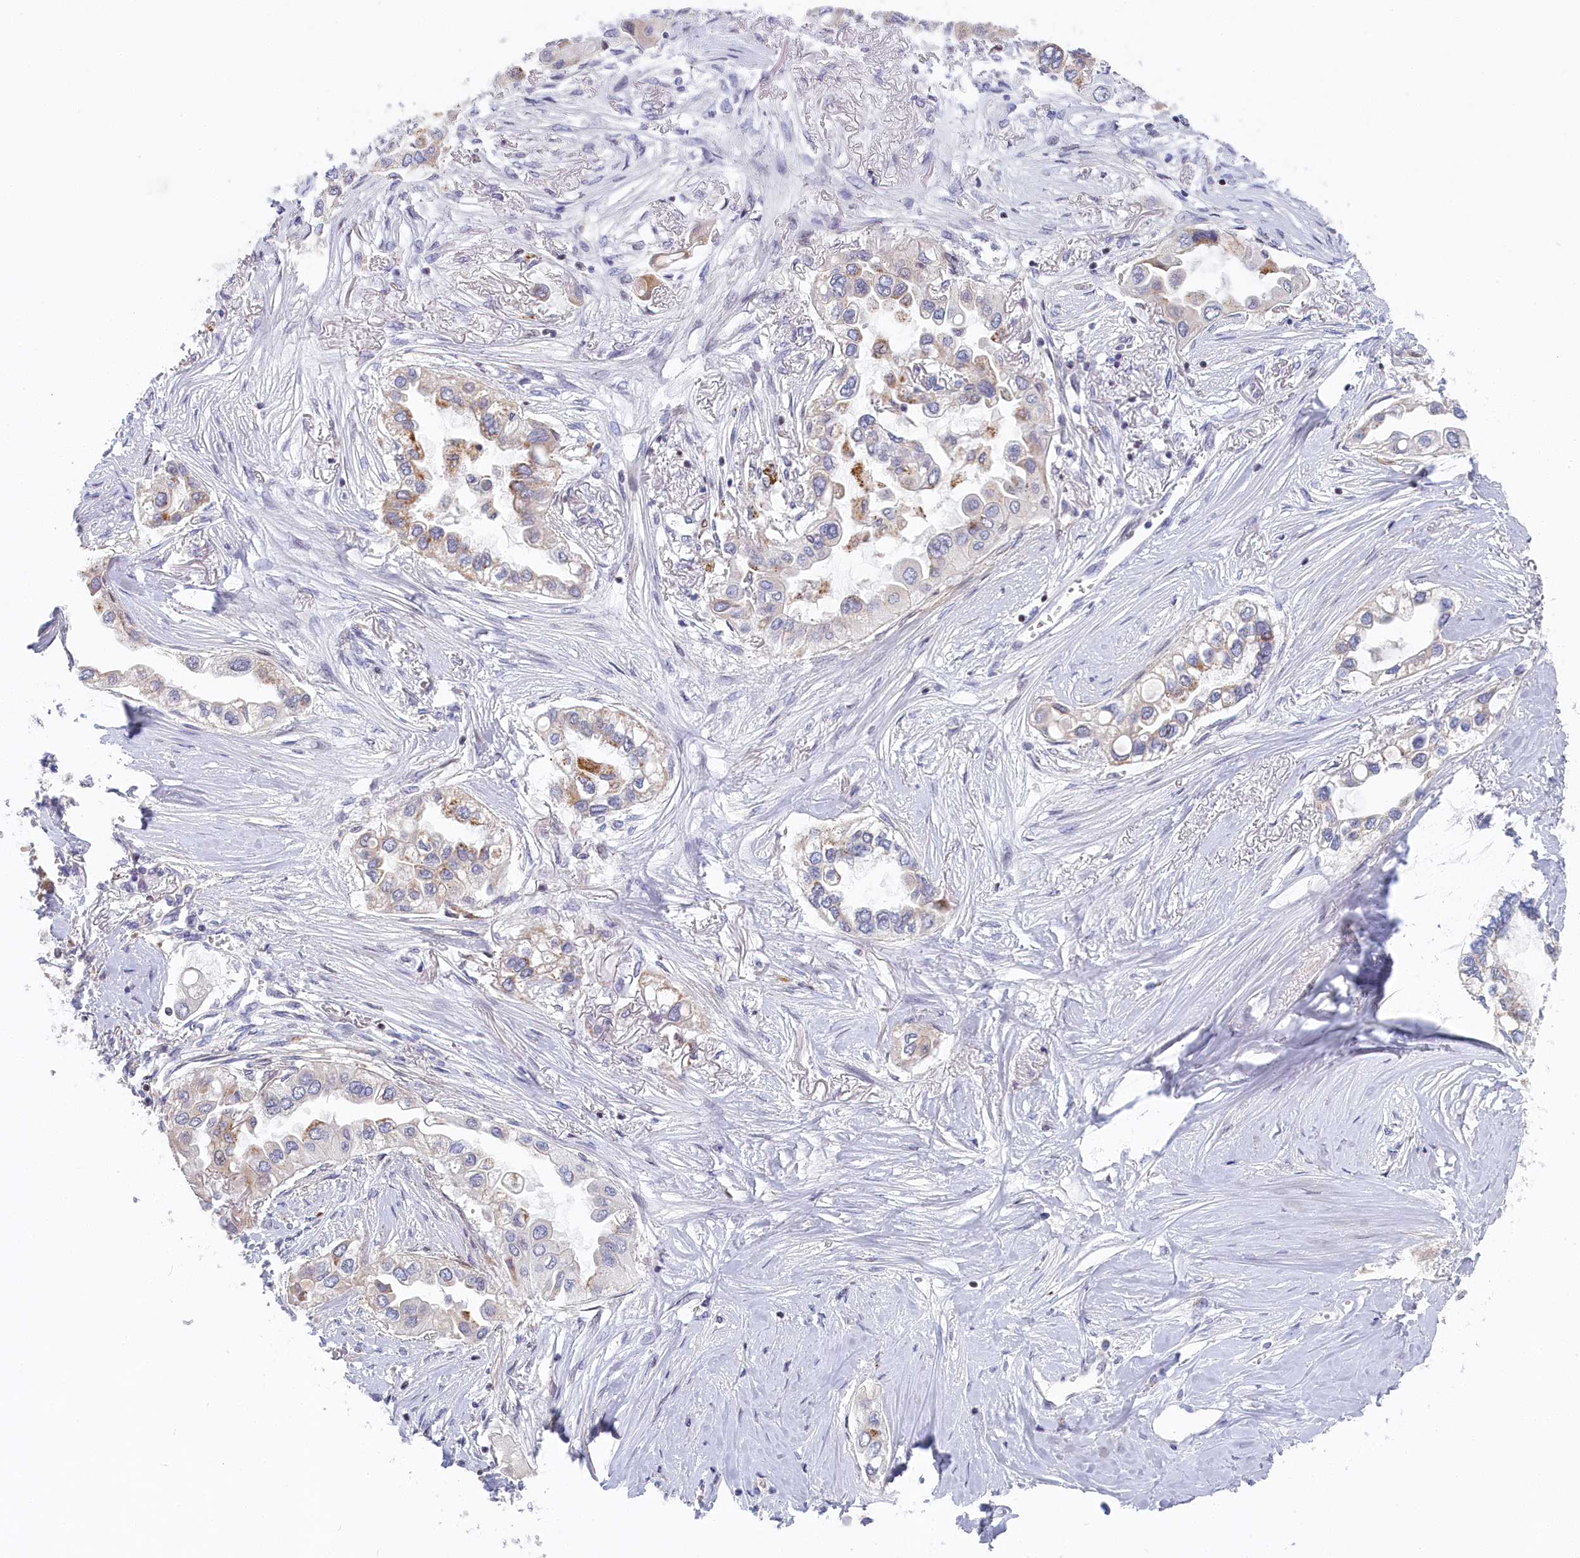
{"staining": {"intensity": "moderate", "quantity": "<25%", "location": "cytoplasmic/membranous"}, "tissue": "lung cancer", "cell_type": "Tumor cells", "image_type": "cancer", "snomed": [{"axis": "morphology", "description": "Adenocarcinoma, NOS"}, {"axis": "topography", "description": "Lung"}], "caption": "An image of human lung cancer (adenocarcinoma) stained for a protein shows moderate cytoplasmic/membranous brown staining in tumor cells.", "gene": "INTS4", "patient": {"sex": "female", "age": 76}}